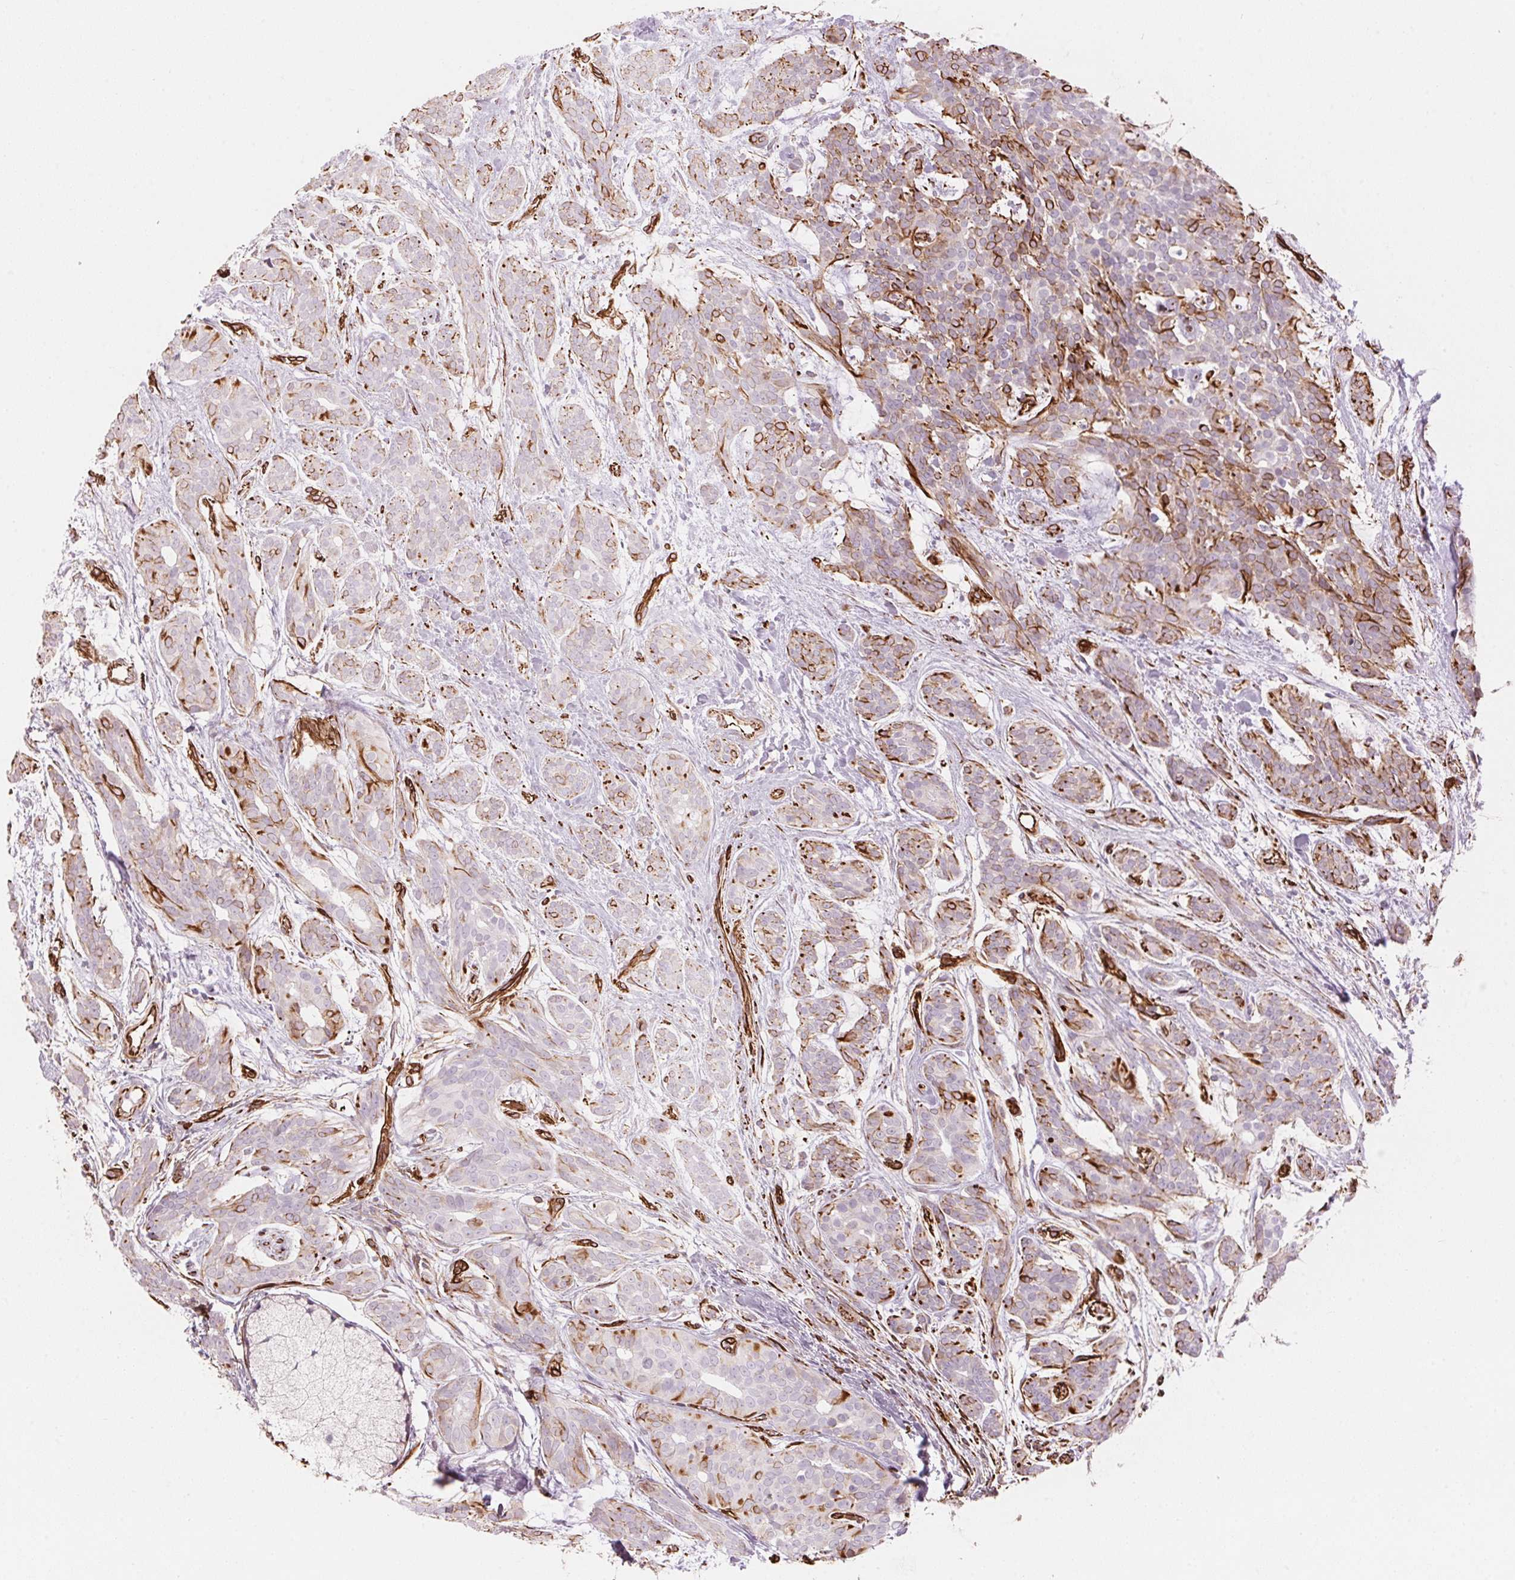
{"staining": {"intensity": "strong", "quantity": "<25%", "location": "cytoplasmic/membranous"}, "tissue": "head and neck cancer", "cell_type": "Tumor cells", "image_type": "cancer", "snomed": [{"axis": "morphology", "description": "Adenocarcinoma, NOS"}, {"axis": "topography", "description": "Head-Neck"}], "caption": "DAB immunohistochemical staining of human head and neck cancer (adenocarcinoma) shows strong cytoplasmic/membranous protein staining in approximately <25% of tumor cells.", "gene": "CLPS", "patient": {"sex": "male", "age": 66}}